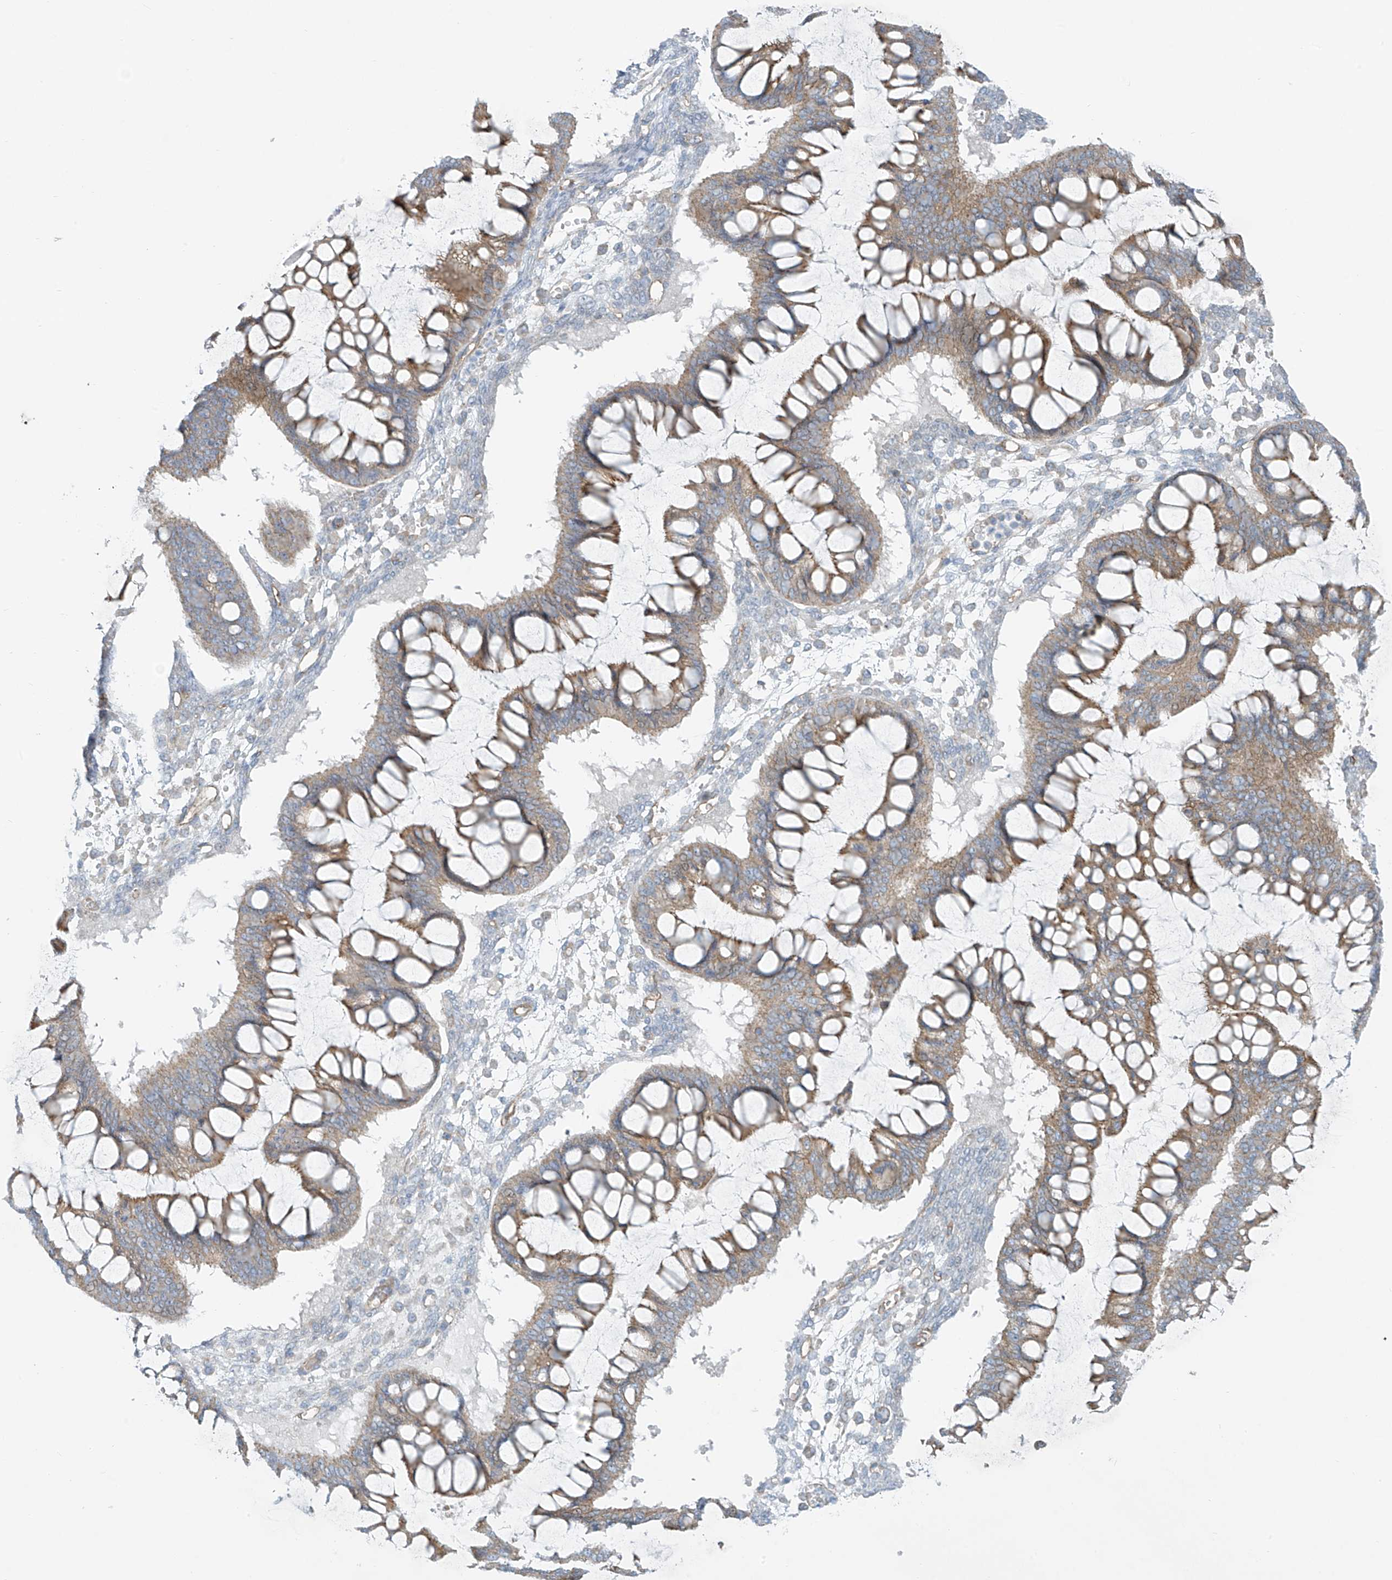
{"staining": {"intensity": "moderate", "quantity": ">75%", "location": "cytoplasmic/membranous"}, "tissue": "ovarian cancer", "cell_type": "Tumor cells", "image_type": "cancer", "snomed": [{"axis": "morphology", "description": "Cystadenocarcinoma, mucinous, NOS"}, {"axis": "topography", "description": "Ovary"}], "caption": "A histopathology image of human ovarian cancer stained for a protein demonstrates moderate cytoplasmic/membranous brown staining in tumor cells. The protein of interest is shown in brown color, while the nuclei are stained blue.", "gene": "VAMP5", "patient": {"sex": "female", "age": 73}}